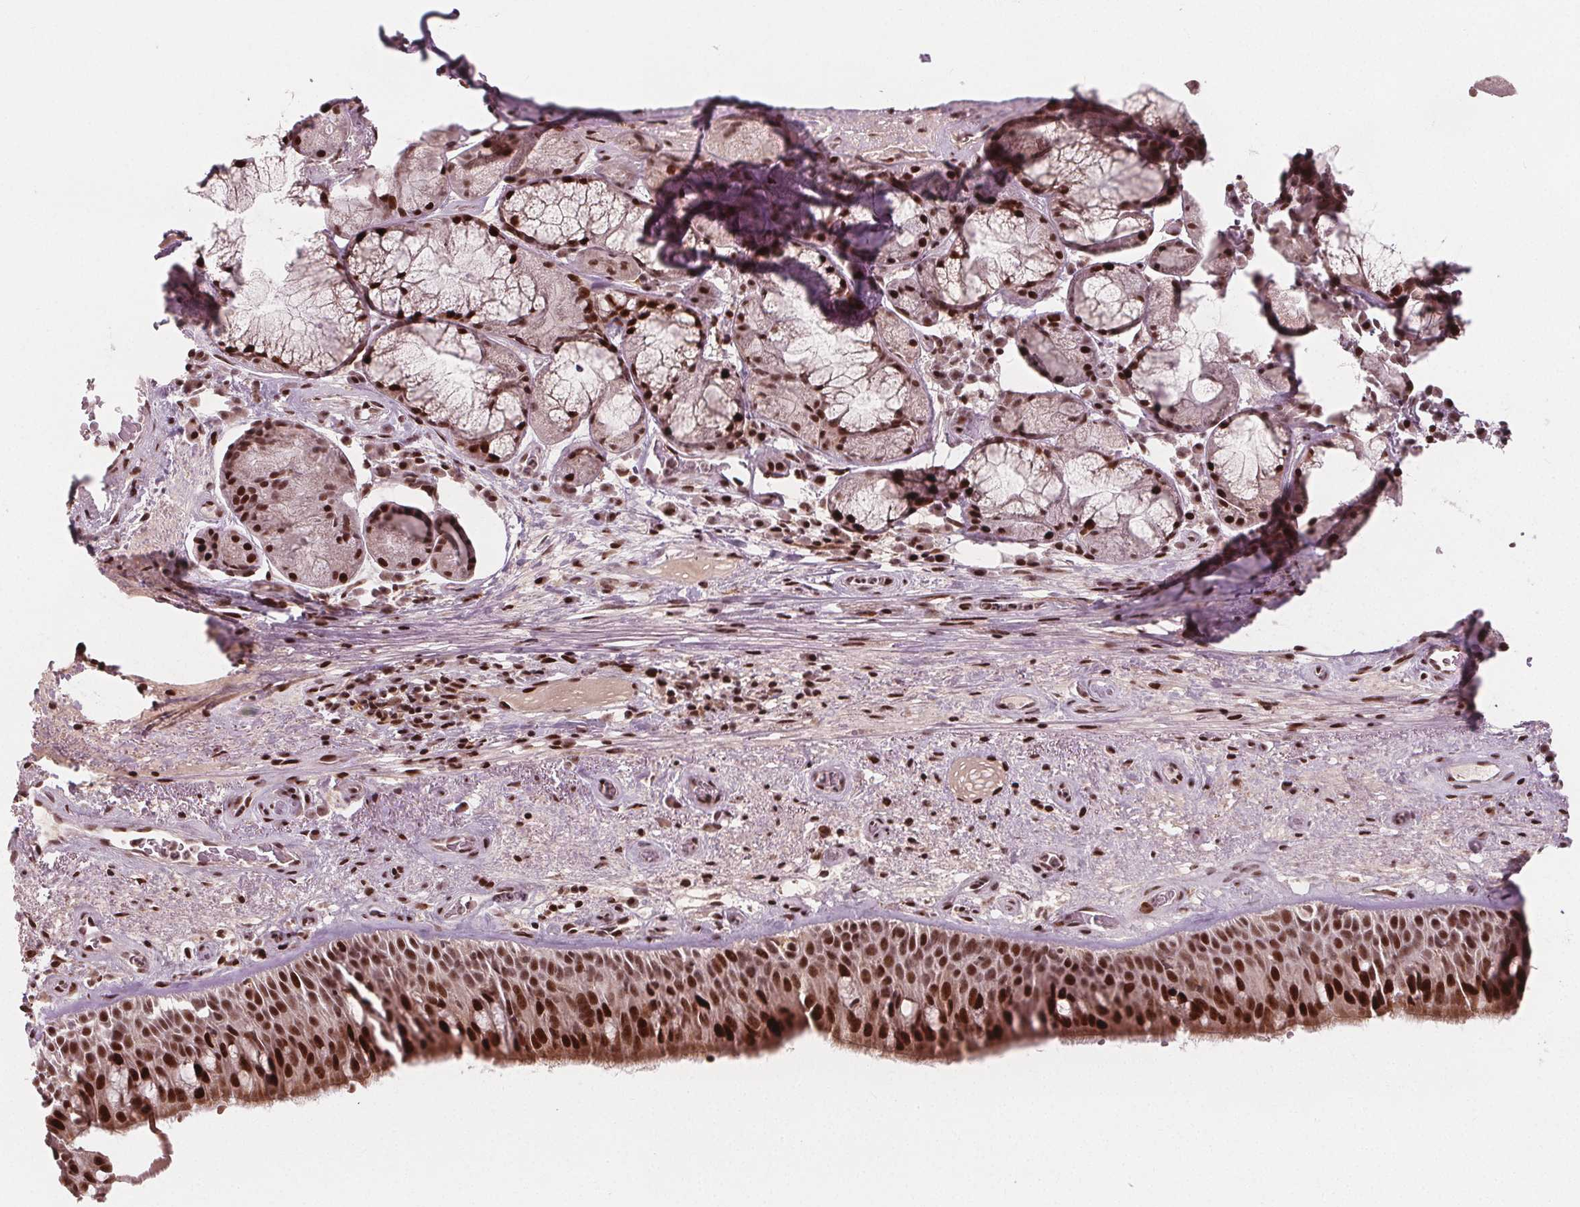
{"staining": {"intensity": "strong", "quantity": ">75%", "location": "cytoplasmic/membranous,nuclear"}, "tissue": "bronchus", "cell_type": "Respiratory epithelial cells", "image_type": "normal", "snomed": [{"axis": "morphology", "description": "Normal tissue, NOS"}, {"axis": "topography", "description": "Bronchus"}], "caption": "A high-resolution image shows immunohistochemistry staining of normal bronchus, which exhibits strong cytoplasmic/membranous,nuclear positivity in approximately >75% of respiratory epithelial cells.", "gene": "SNRNP35", "patient": {"sex": "male", "age": 48}}